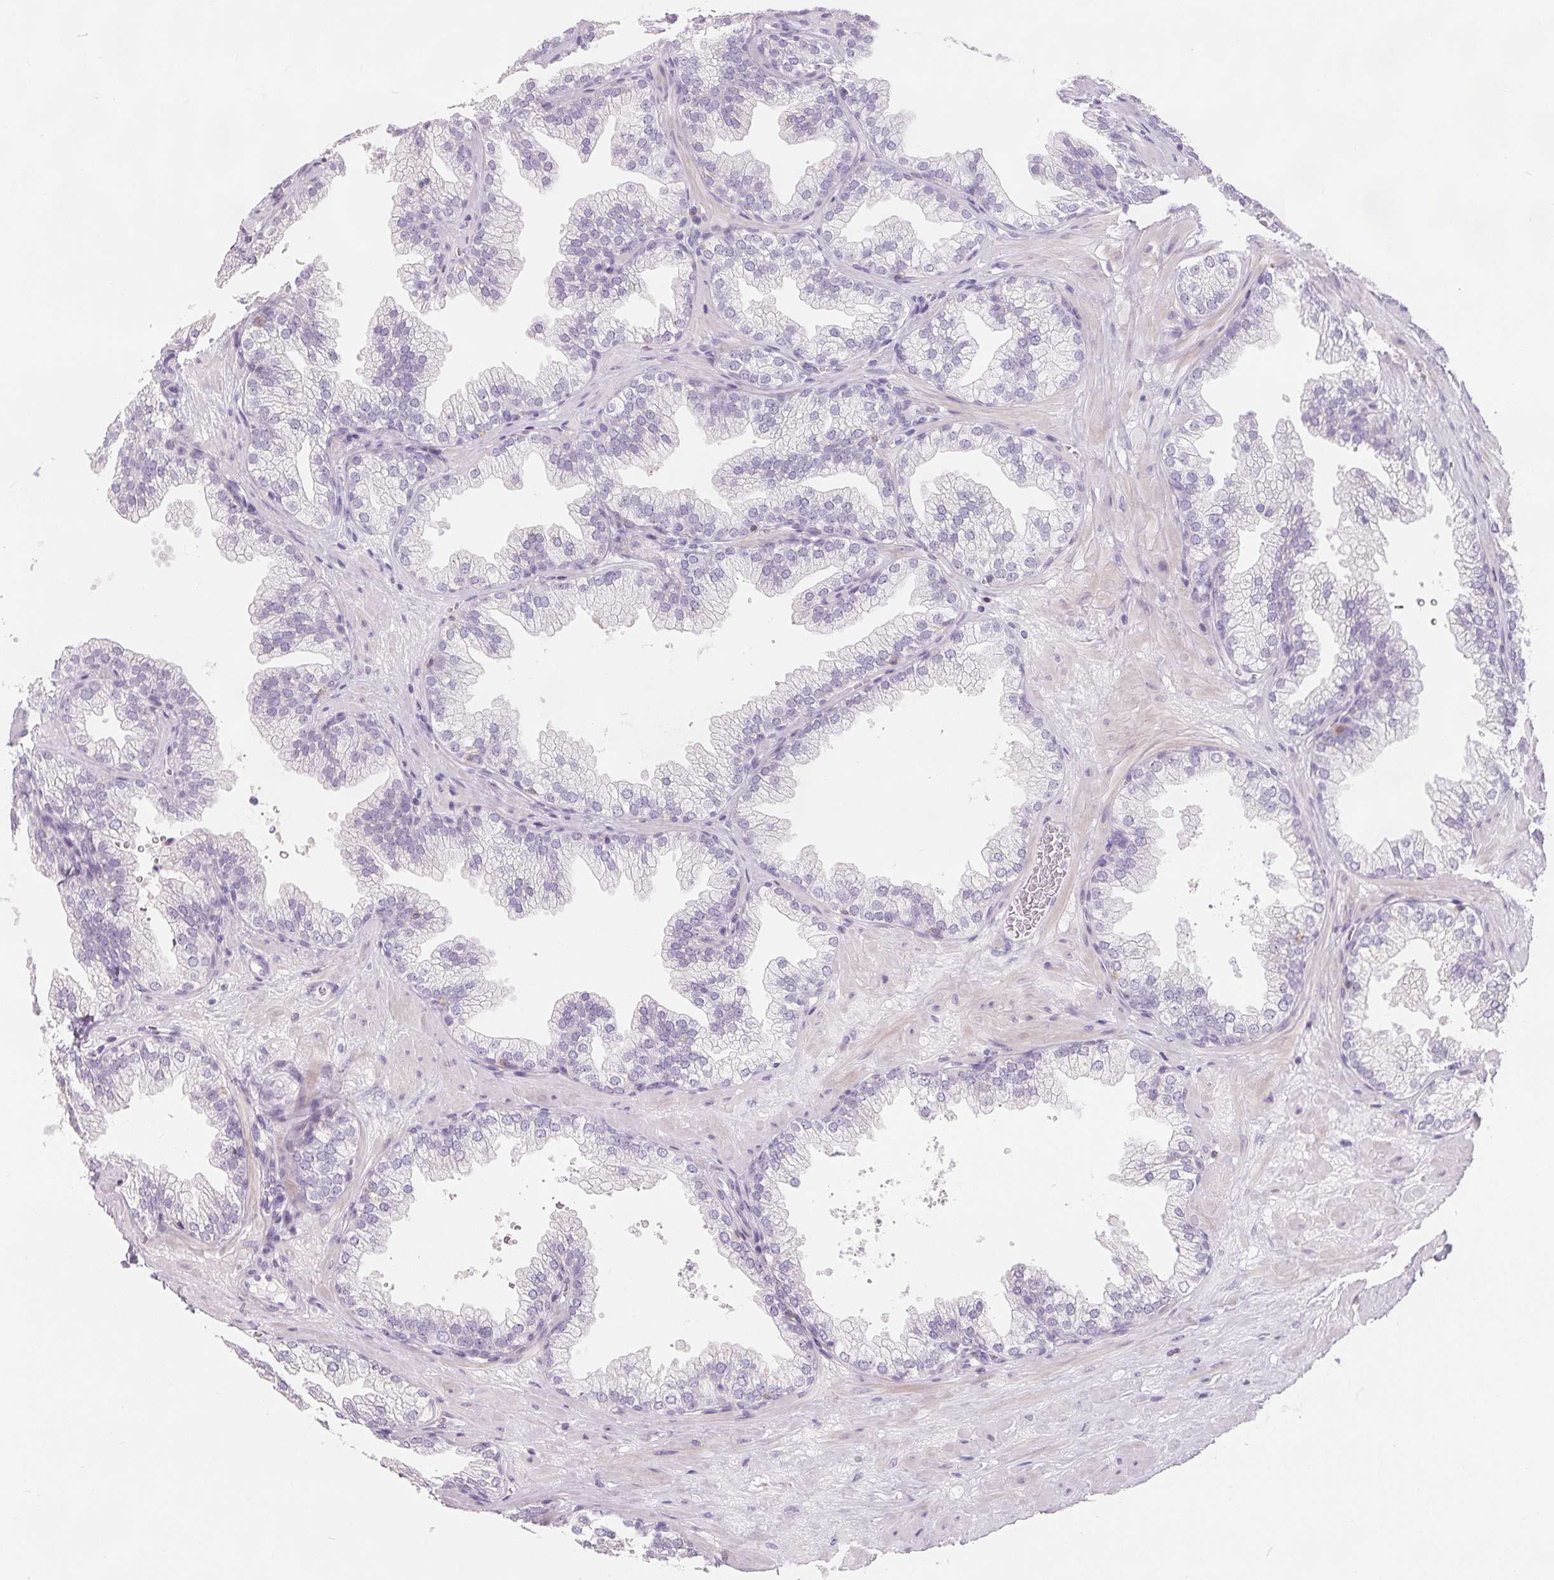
{"staining": {"intensity": "negative", "quantity": "none", "location": "none"}, "tissue": "prostate", "cell_type": "Glandular cells", "image_type": "normal", "snomed": [{"axis": "morphology", "description": "Normal tissue, NOS"}, {"axis": "topography", "description": "Prostate"}], "caption": "This is a image of immunohistochemistry staining of unremarkable prostate, which shows no positivity in glandular cells. (DAB IHC, high magnification).", "gene": "CD69", "patient": {"sex": "male", "age": 37}}